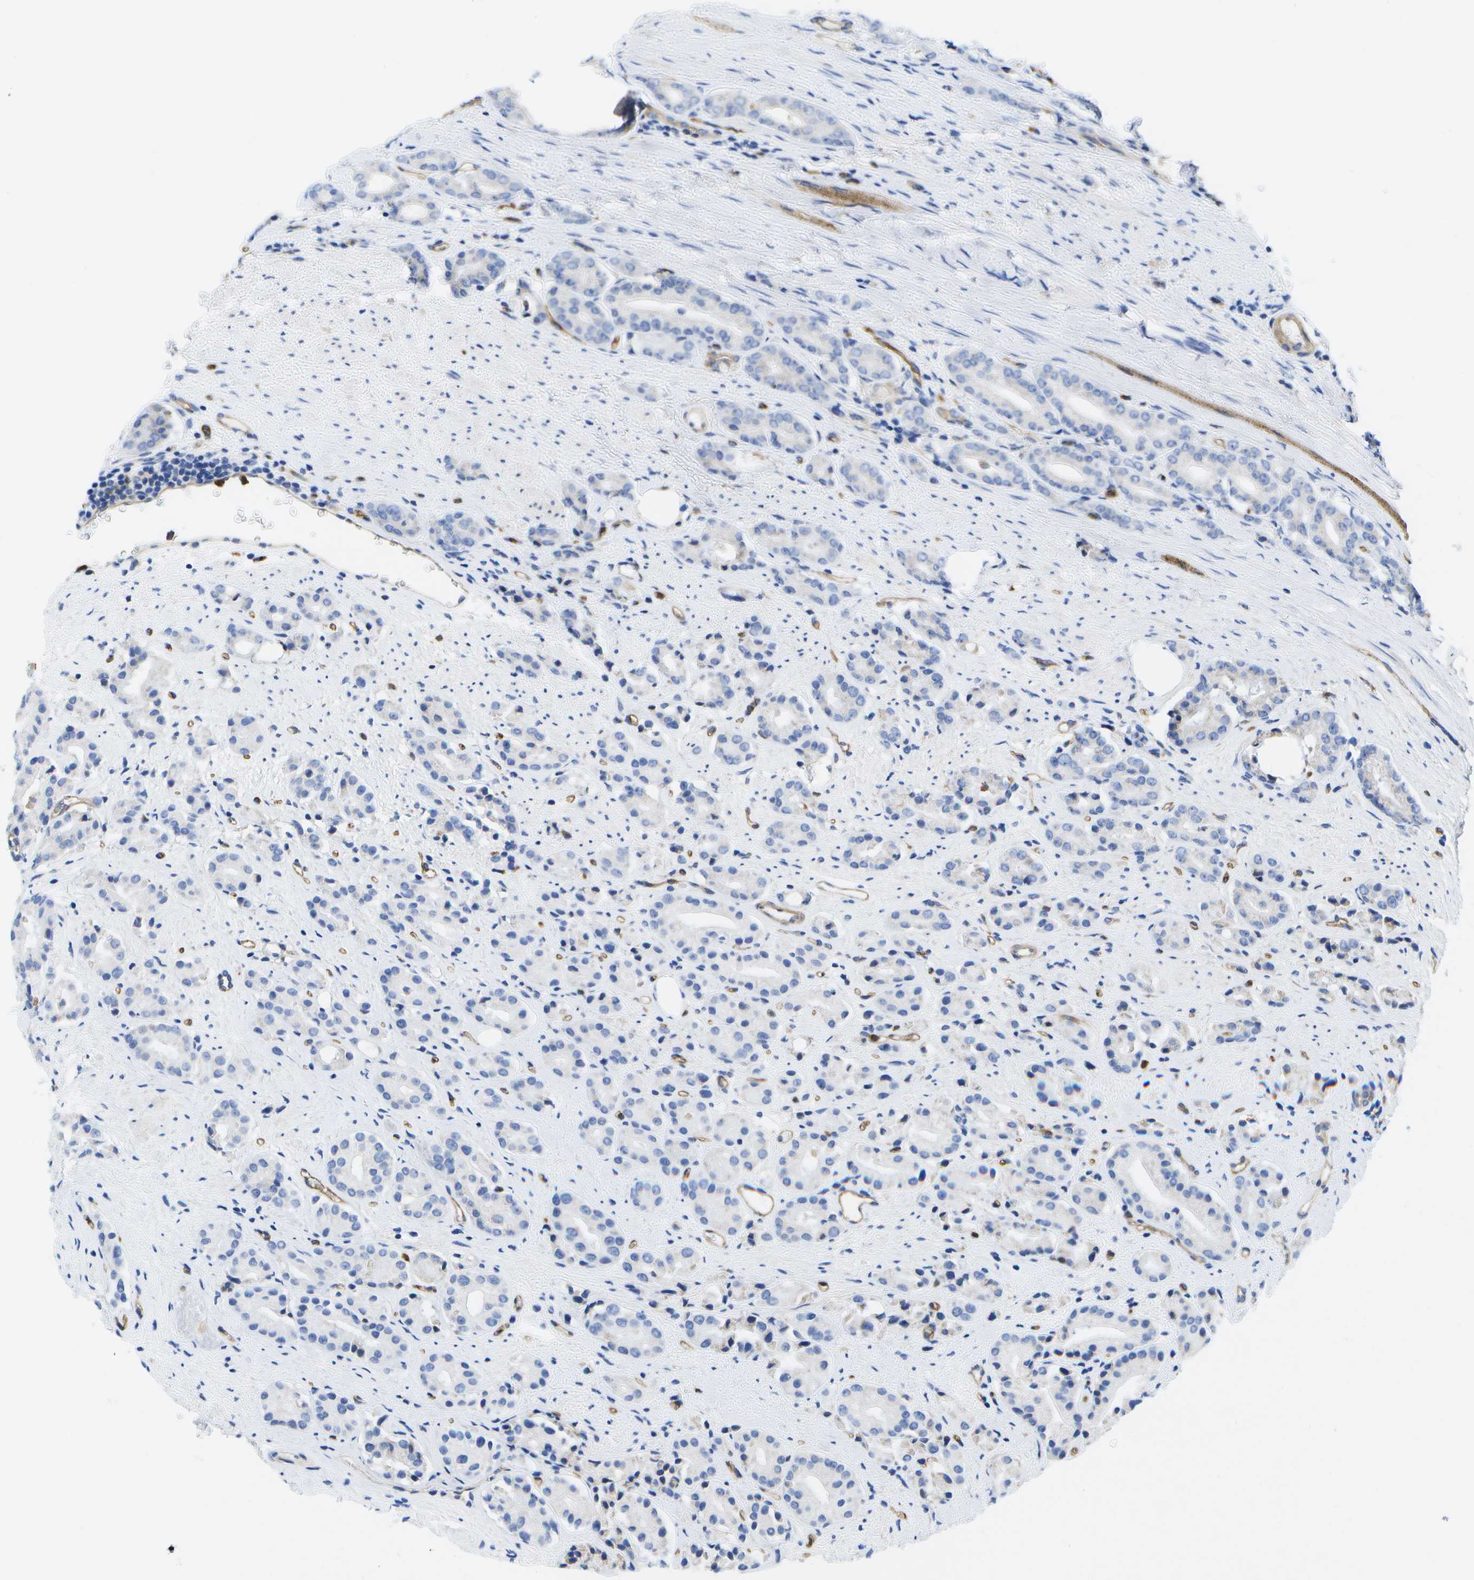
{"staining": {"intensity": "negative", "quantity": "none", "location": "none"}, "tissue": "prostate cancer", "cell_type": "Tumor cells", "image_type": "cancer", "snomed": [{"axis": "morphology", "description": "Adenocarcinoma, High grade"}, {"axis": "topography", "description": "Prostate"}], "caption": "Prostate cancer (high-grade adenocarcinoma) stained for a protein using IHC demonstrates no expression tumor cells.", "gene": "DYSF", "patient": {"sex": "male", "age": 71}}